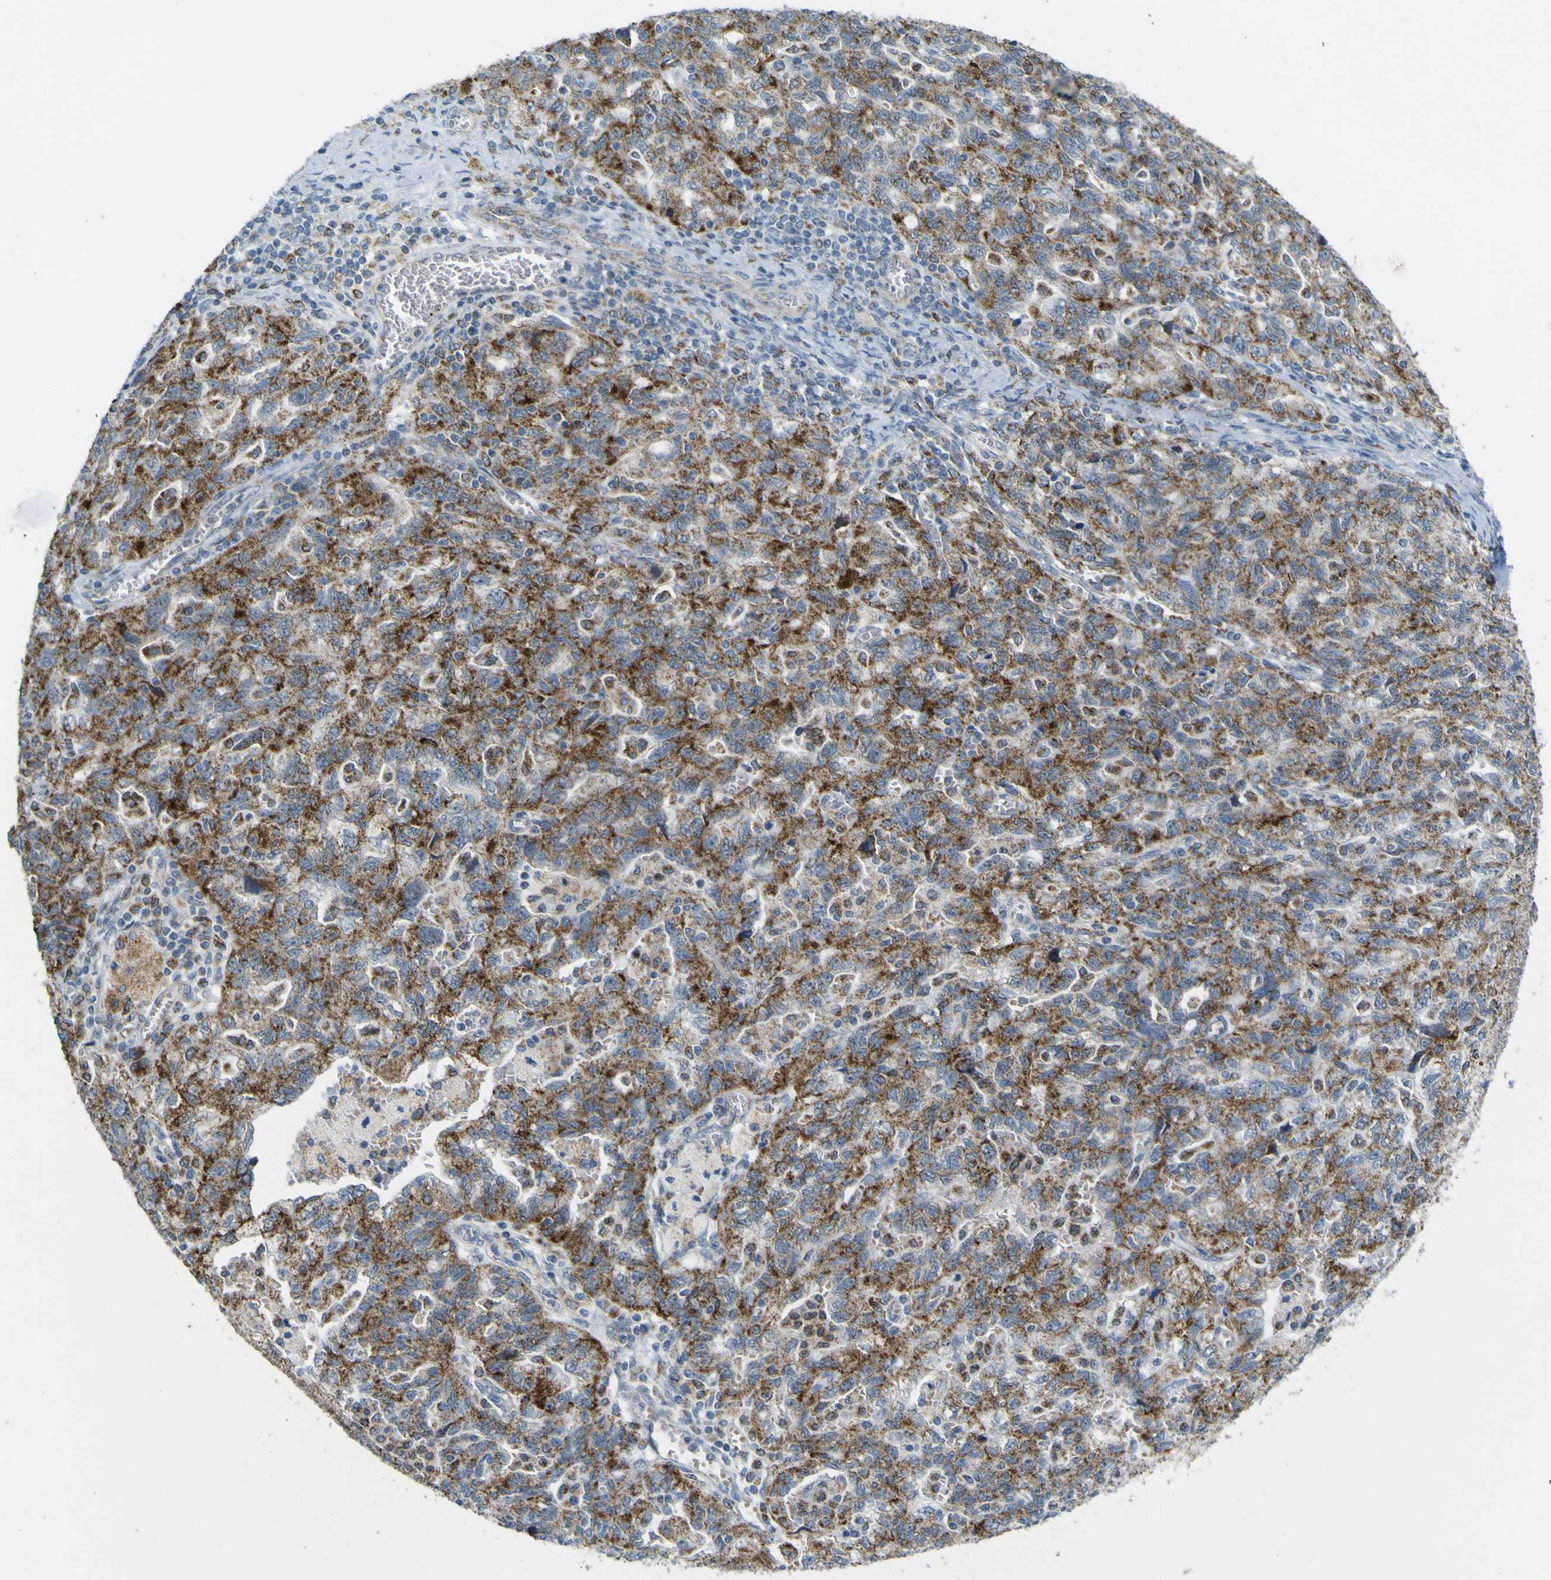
{"staining": {"intensity": "strong", "quantity": ">75%", "location": "cytoplasmic/membranous"}, "tissue": "ovarian cancer", "cell_type": "Tumor cells", "image_type": "cancer", "snomed": [{"axis": "morphology", "description": "Carcinoma, NOS"}, {"axis": "morphology", "description": "Cystadenocarcinoma, serous, NOS"}, {"axis": "topography", "description": "Ovary"}], "caption": "Protein positivity by immunohistochemistry reveals strong cytoplasmic/membranous staining in approximately >75% of tumor cells in ovarian serous cystadenocarcinoma. Immunohistochemistry stains the protein of interest in brown and the nuclei are stained blue.", "gene": "ACBD5", "patient": {"sex": "female", "age": 69}}